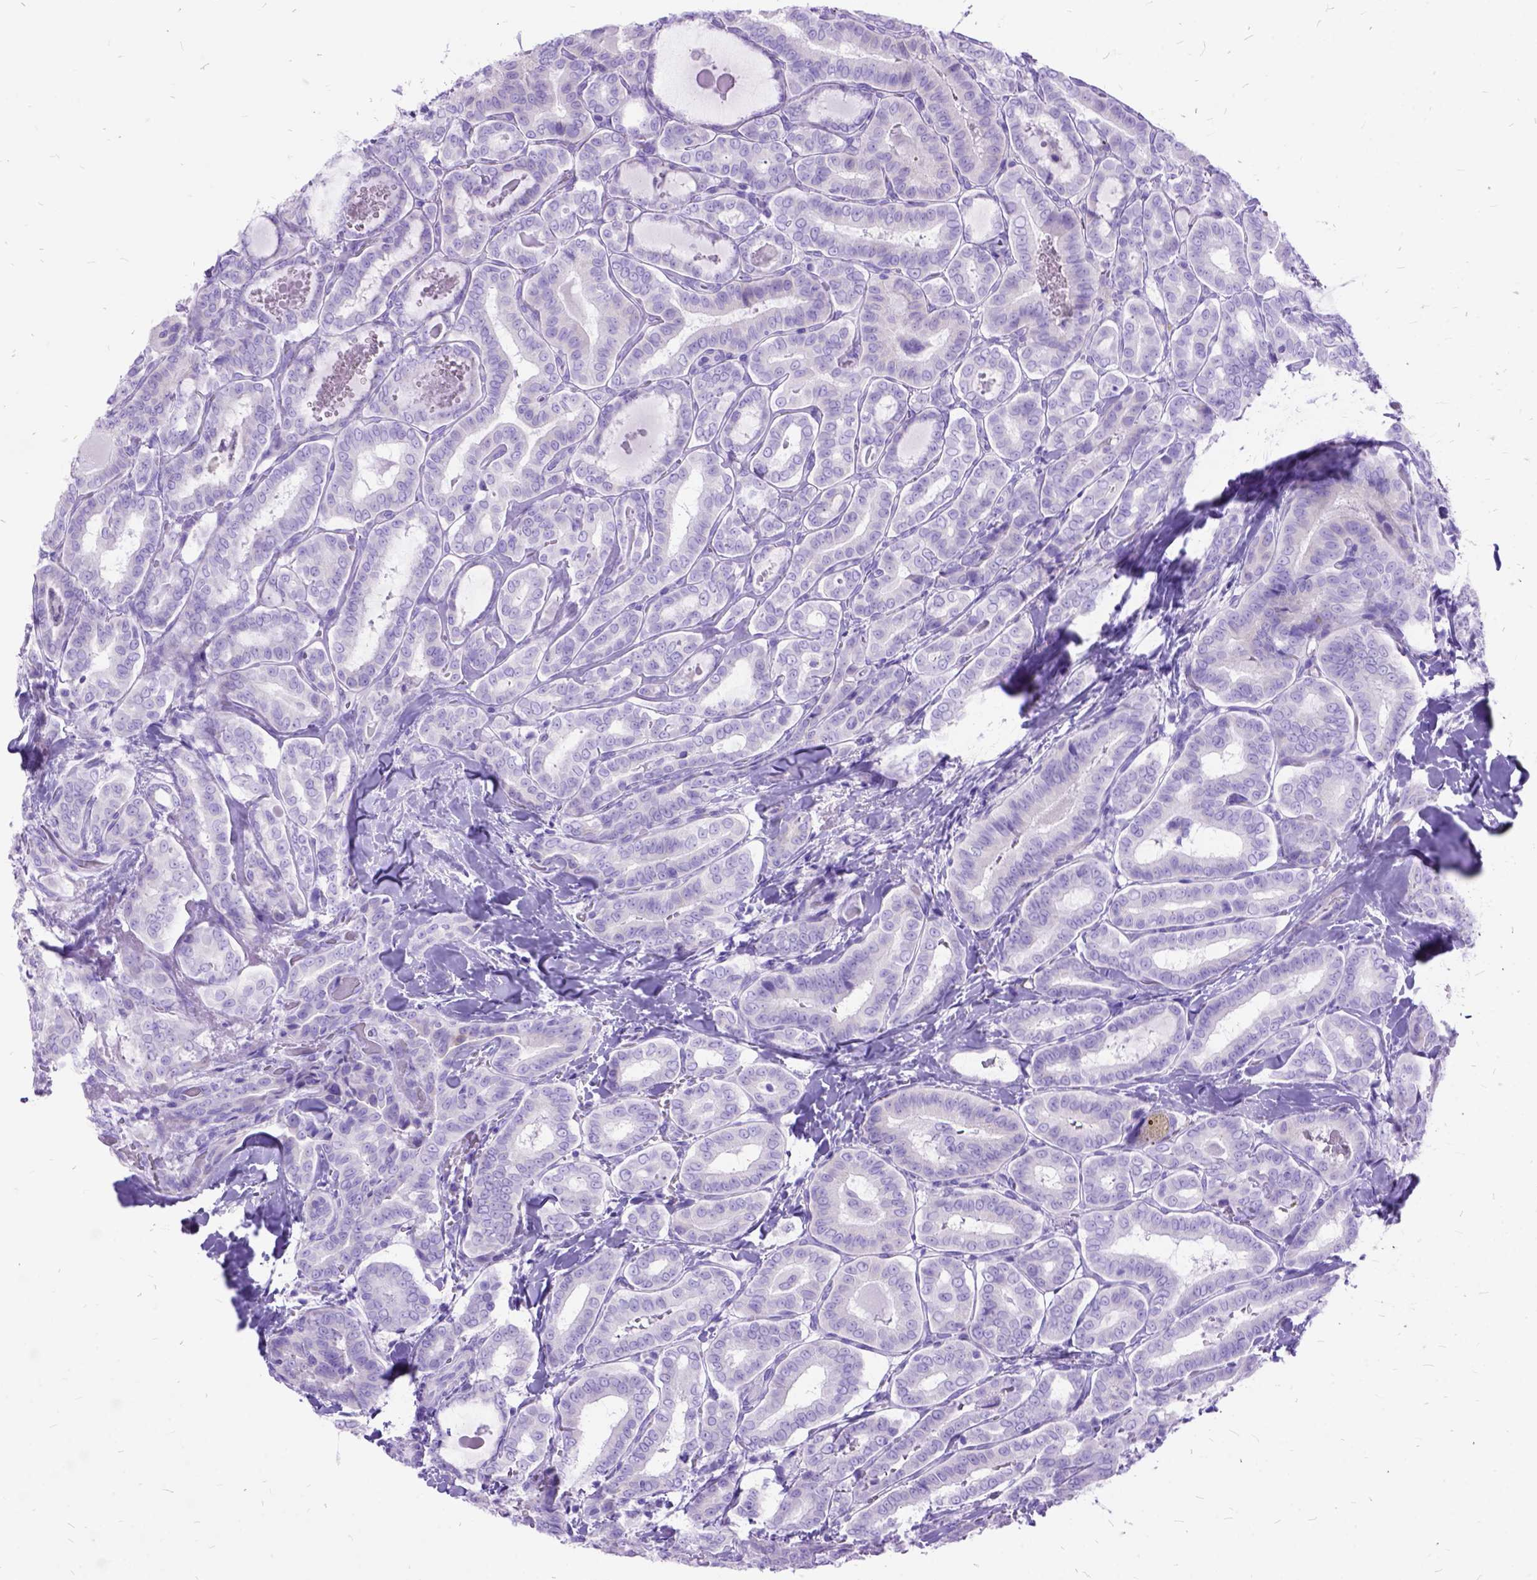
{"staining": {"intensity": "negative", "quantity": "none", "location": "none"}, "tissue": "thyroid cancer", "cell_type": "Tumor cells", "image_type": "cancer", "snomed": [{"axis": "morphology", "description": "Papillary adenocarcinoma, NOS"}, {"axis": "morphology", "description": "Papillary adenoma metastatic"}, {"axis": "topography", "description": "Thyroid gland"}], "caption": "Tumor cells show no significant positivity in thyroid cancer (papillary adenoma metastatic). (DAB immunohistochemistry with hematoxylin counter stain).", "gene": "DNAH2", "patient": {"sex": "female", "age": 50}}